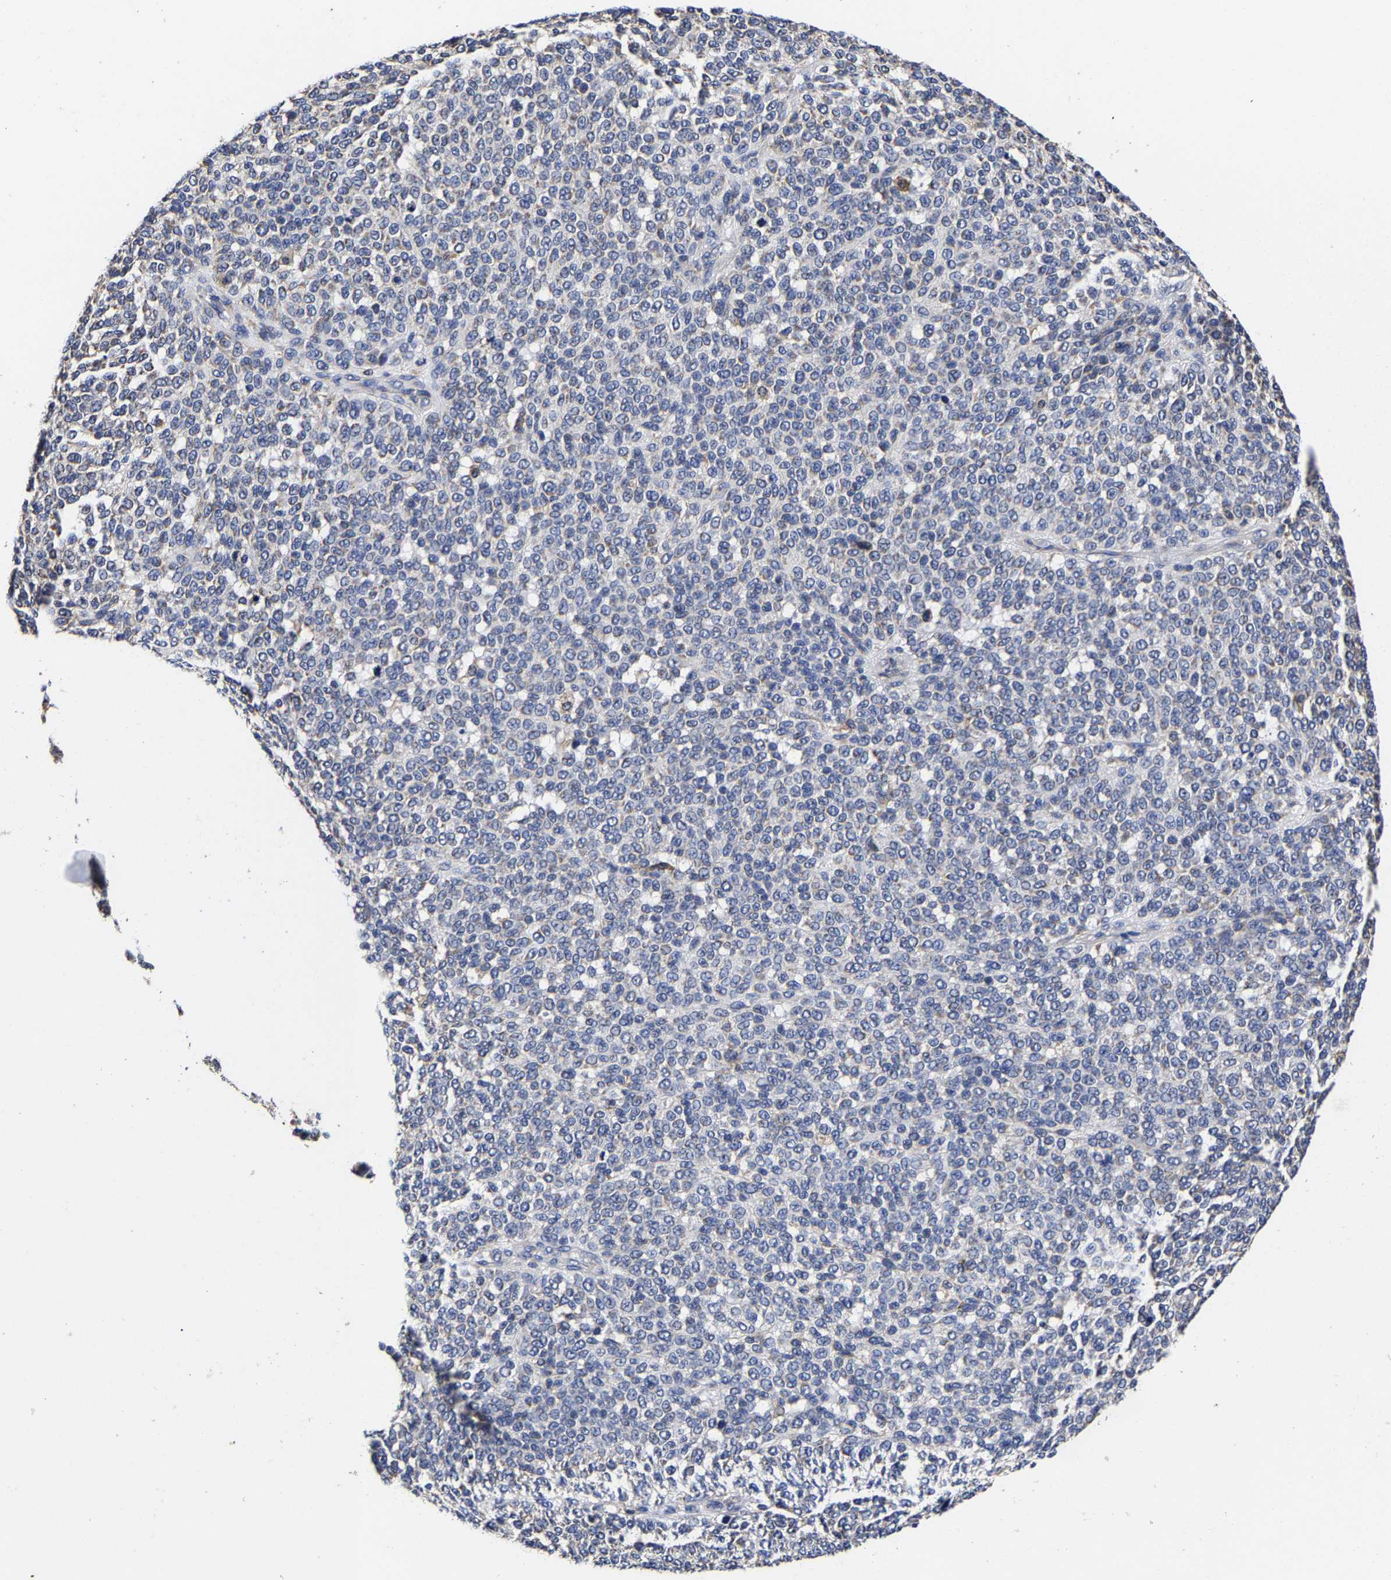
{"staining": {"intensity": "negative", "quantity": "none", "location": "none"}, "tissue": "melanoma", "cell_type": "Tumor cells", "image_type": "cancer", "snomed": [{"axis": "morphology", "description": "Malignant melanoma, NOS"}, {"axis": "topography", "description": "Skin"}], "caption": "Tumor cells are negative for protein expression in human melanoma.", "gene": "AASS", "patient": {"sex": "male", "age": 59}}